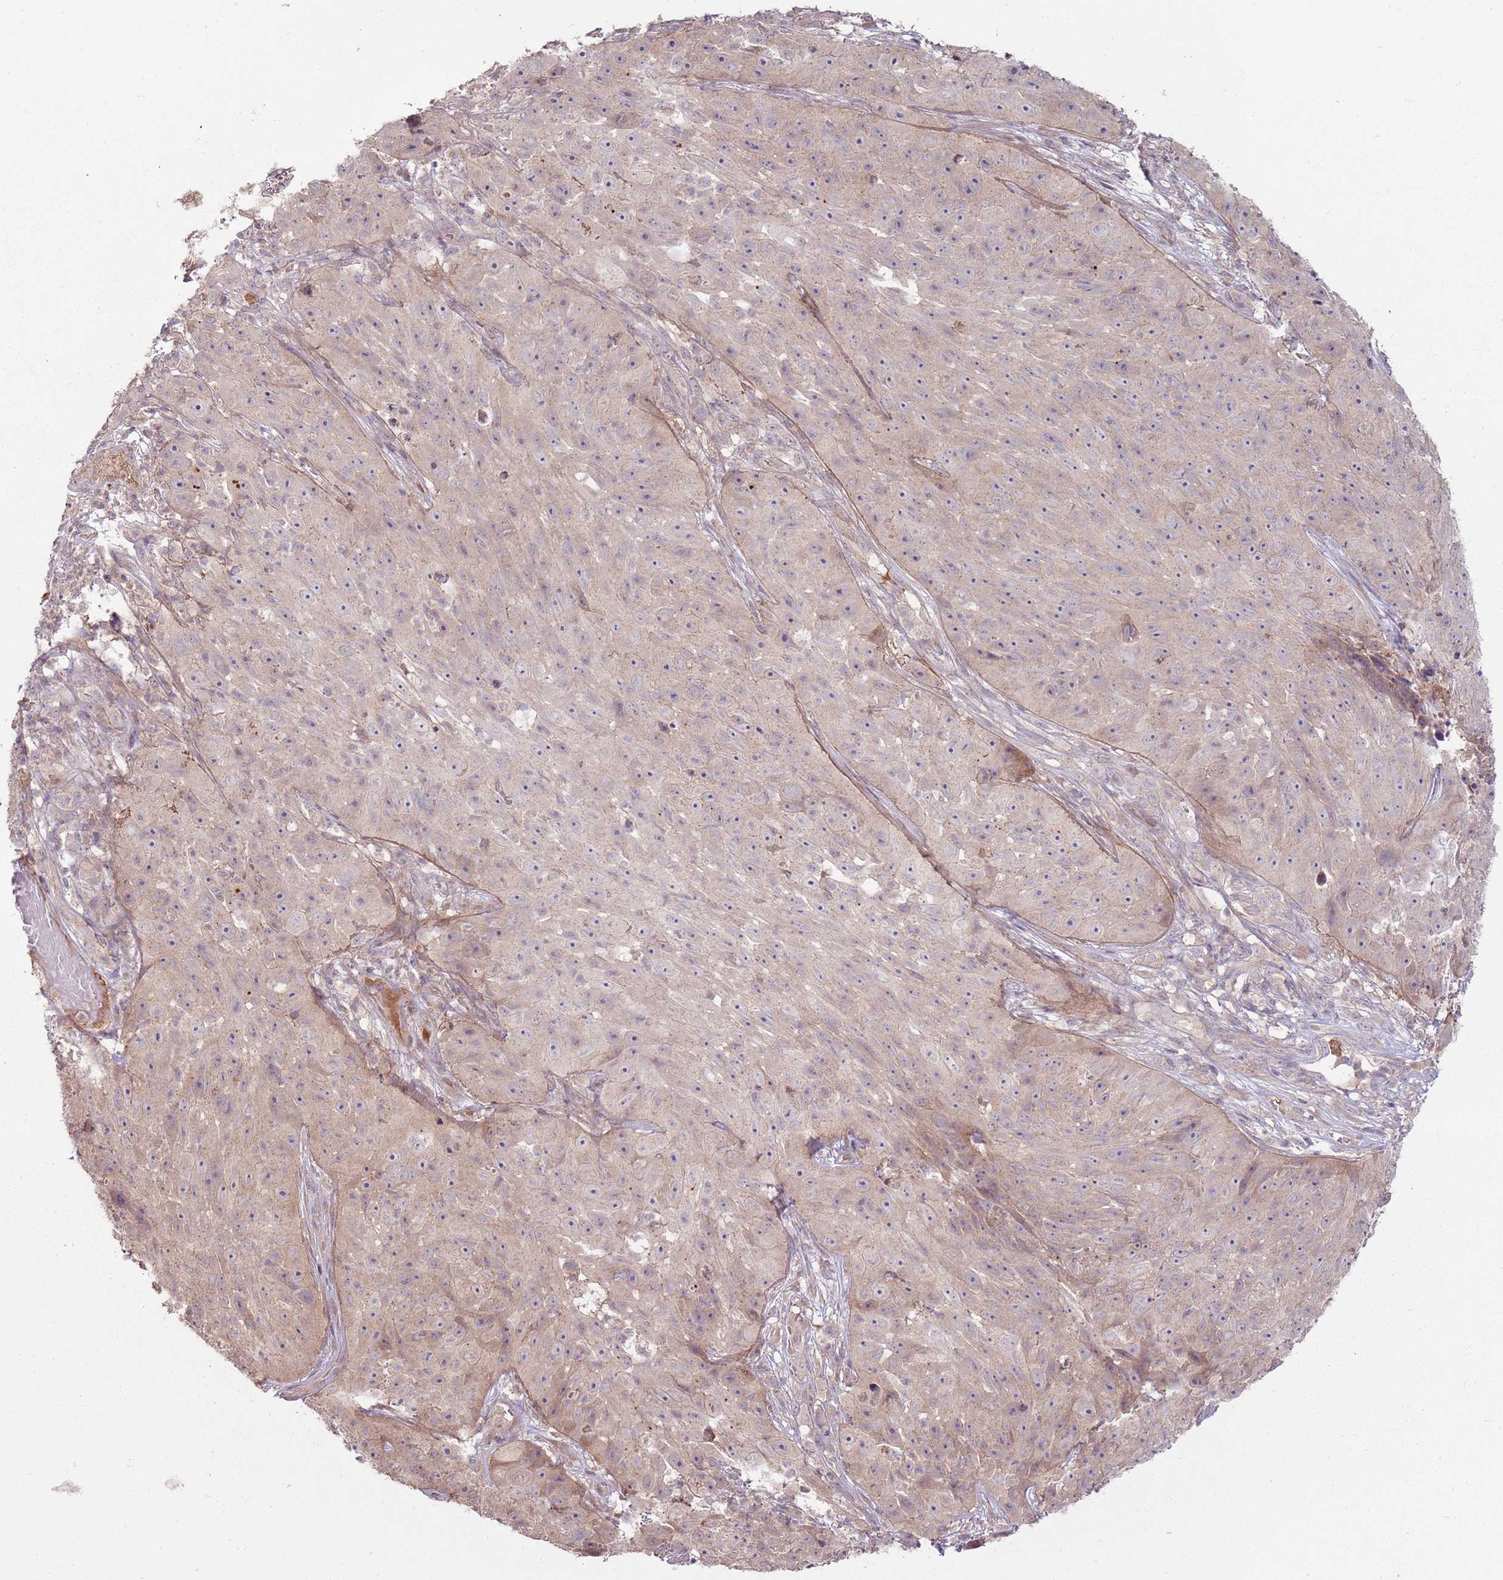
{"staining": {"intensity": "weak", "quantity": "25%-75%", "location": "cytoplasmic/membranous"}, "tissue": "skin cancer", "cell_type": "Tumor cells", "image_type": "cancer", "snomed": [{"axis": "morphology", "description": "Squamous cell carcinoma, NOS"}, {"axis": "topography", "description": "Skin"}], "caption": "An immunohistochemistry photomicrograph of tumor tissue is shown. Protein staining in brown shows weak cytoplasmic/membranous positivity in squamous cell carcinoma (skin) within tumor cells.", "gene": "SPATA31D1", "patient": {"sex": "female", "age": 87}}